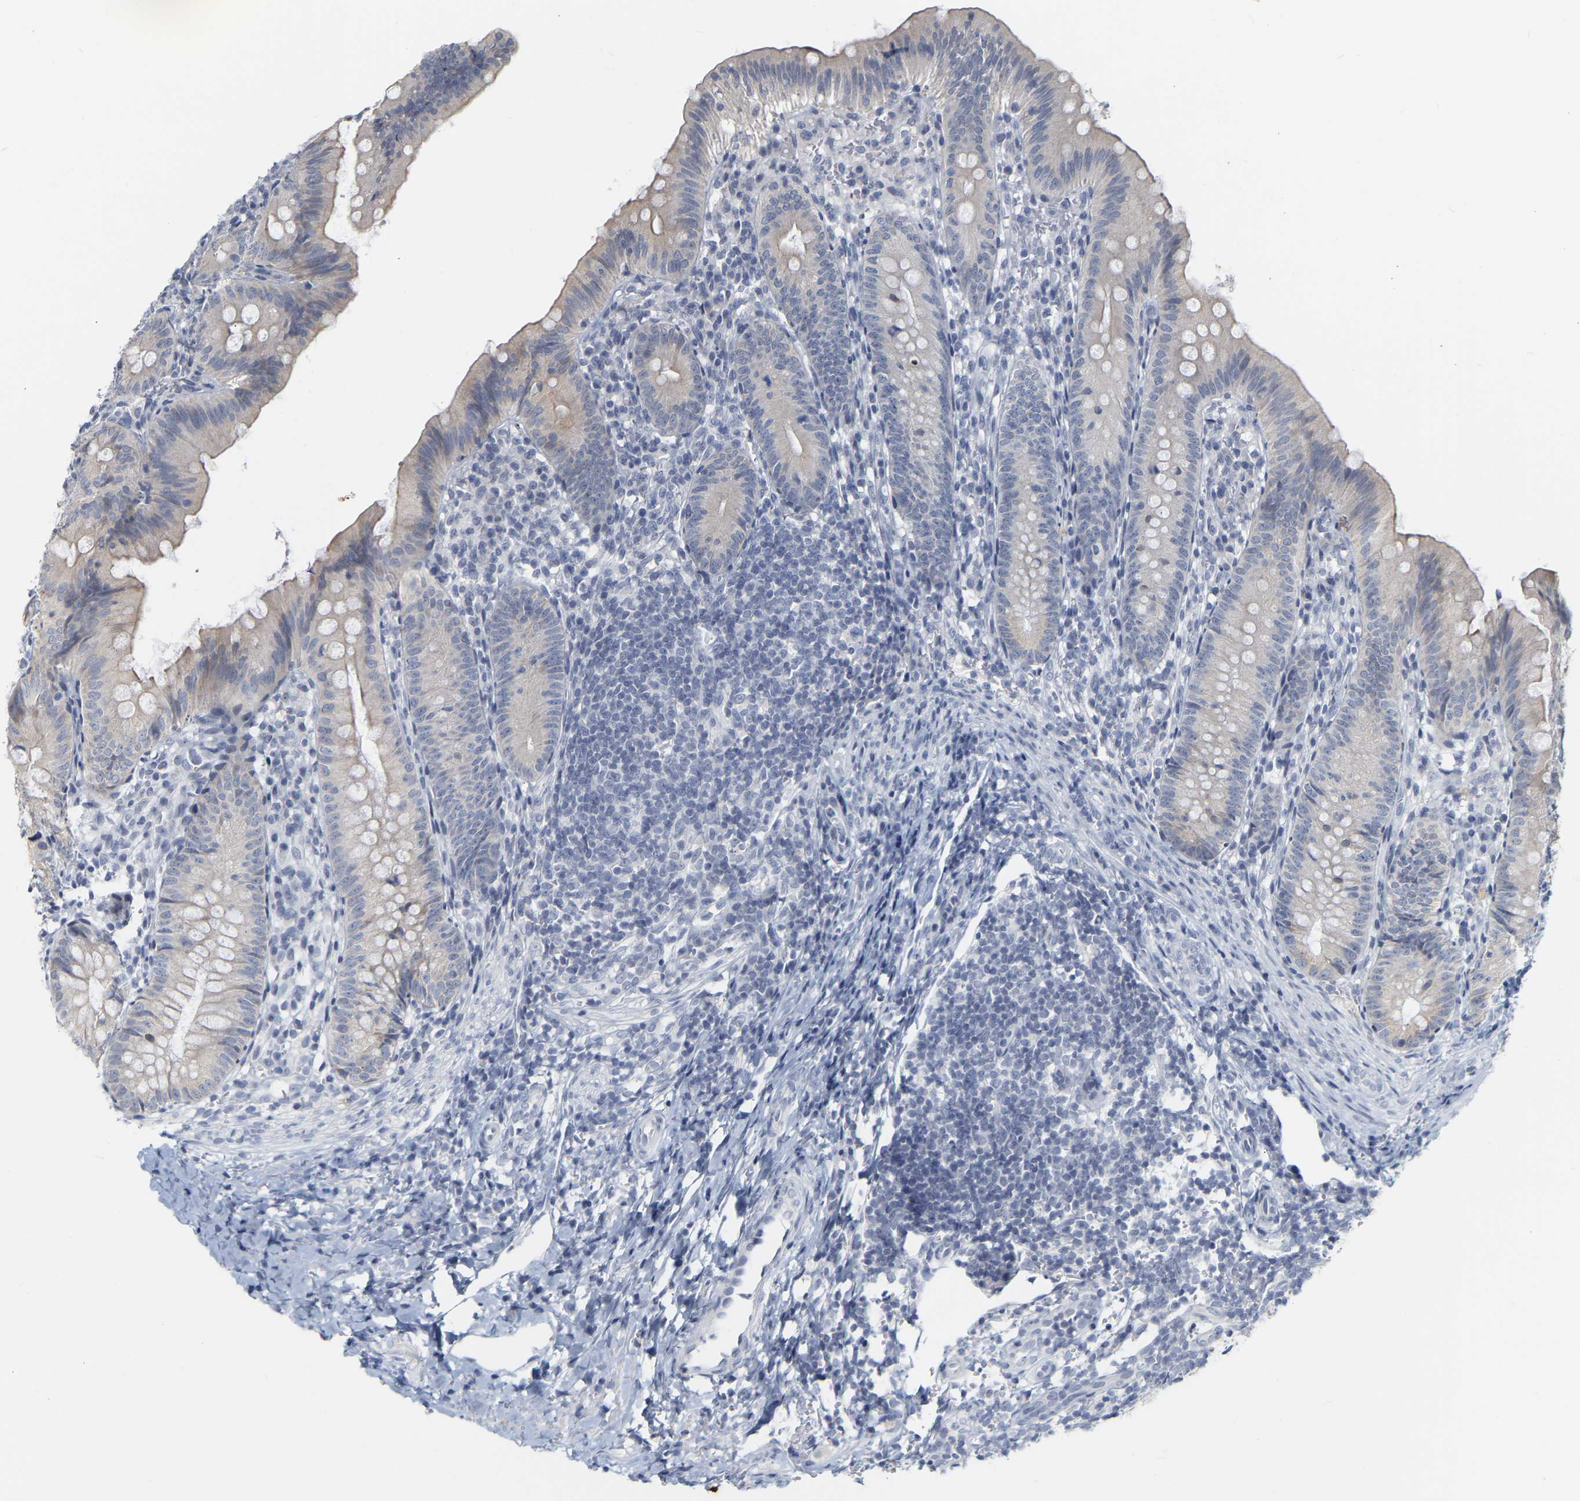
{"staining": {"intensity": "weak", "quantity": "<25%", "location": "cytoplasmic/membranous"}, "tissue": "appendix", "cell_type": "Glandular cells", "image_type": "normal", "snomed": [{"axis": "morphology", "description": "Normal tissue, NOS"}, {"axis": "topography", "description": "Appendix"}], "caption": "Immunohistochemistry (IHC) histopathology image of benign appendix stained for a protein (brown), which displays no staining in glandular cells.", "gene": "KRT76", "patient": {"sex": "male", "age": 1}}